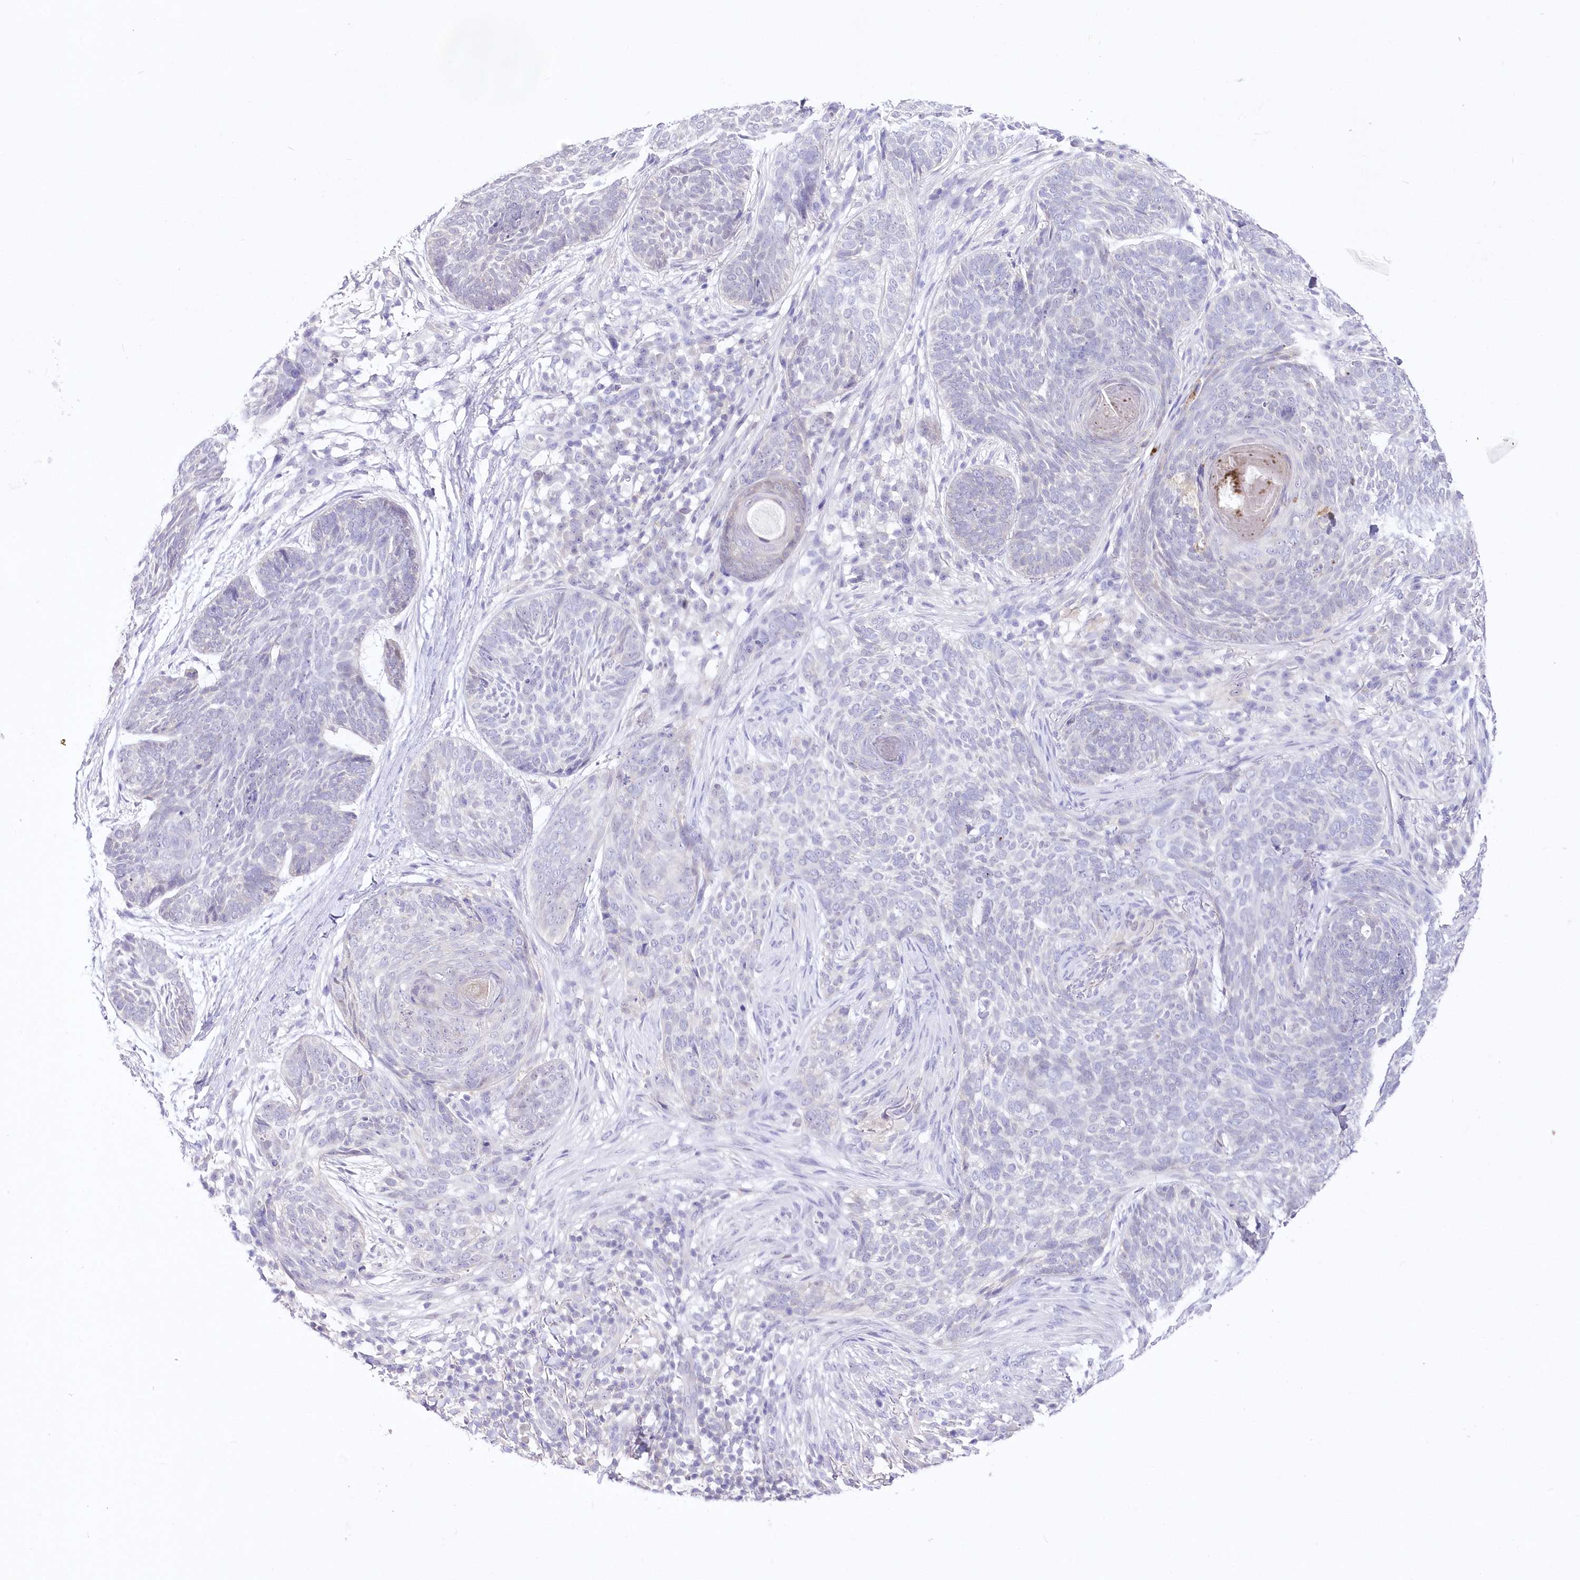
{"staining": {"intensity": "negative", "quantity": "none", "location": "none"}, "tissue": "skin cancer", "cell_type": "Tumor cells", "image_type": "cancer", "snomed": [{"axis": "morphology", "description": "Basal cell carcinoma"}, {"axis": "topography", "description": "Skin"}], "caption": "Tumor cells are negative for brown protein staining in skin basal cell carcinoma.", "gene": "UBA6", "patient": {"sex": "female", "age": 64}}